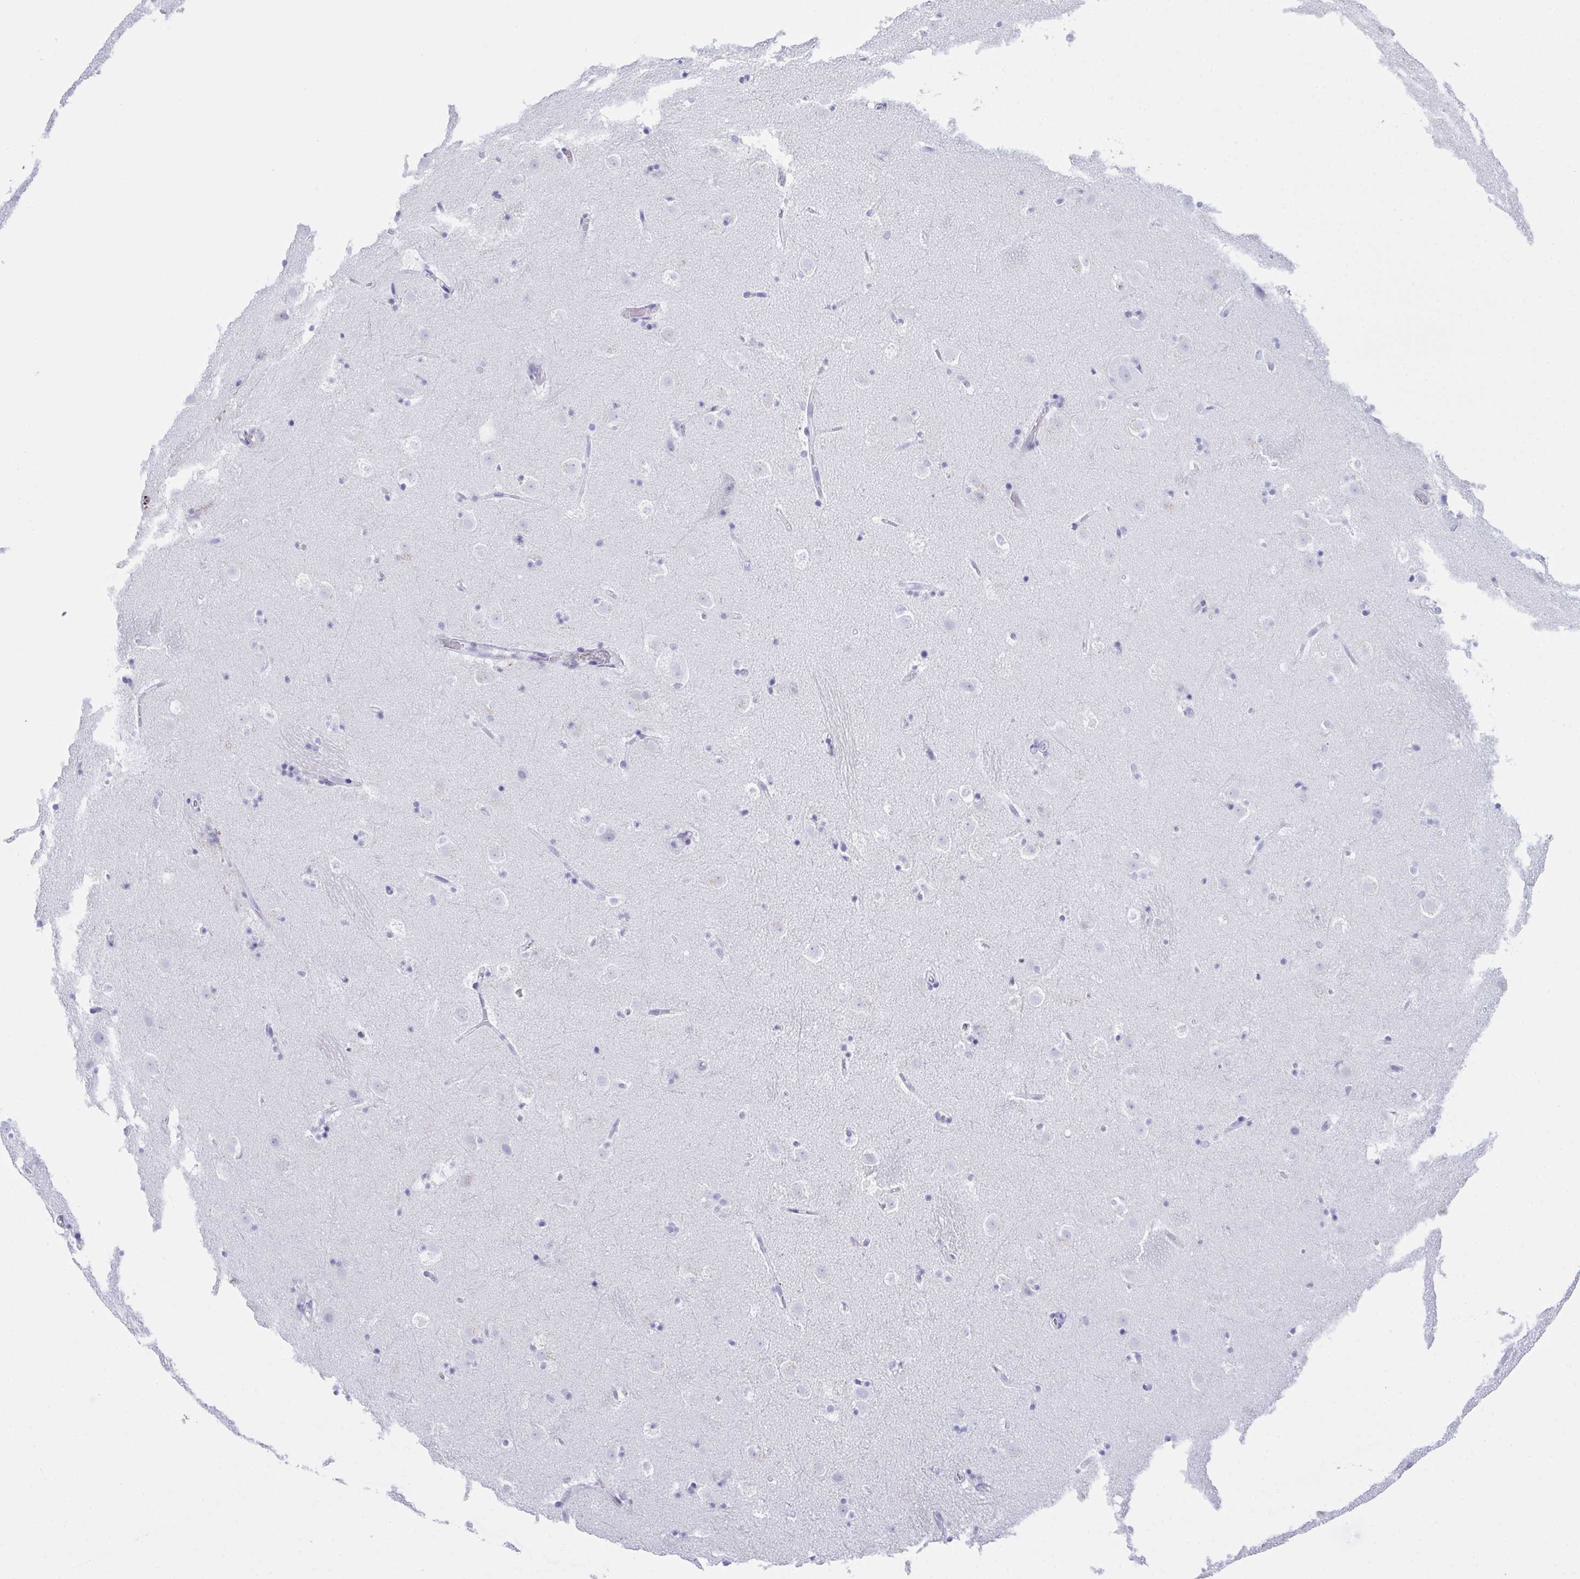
{"staining": {"intensity": "negative", "quantity": "none", "location": "none"}, "tissue": "caudate", "cell_type": "Glial cells", "image_type": "normal", "snomed": [{"axis": "morphology", "description": "Normal tissue, NOS"}, {"axis": "topography", "description": "Lateral ventricle wall"}], "caption": "DAB immunohistochemical staining of normal human caudate shows no significant positivity in glial cells. The staining was performed using DAB to visualize the protein expression in brown, while the nuclei were stained in blue with hematoxylin (Magnification: 20x).", "gene": "TEX19", "patient": {"sex": "male", "age": 37}}